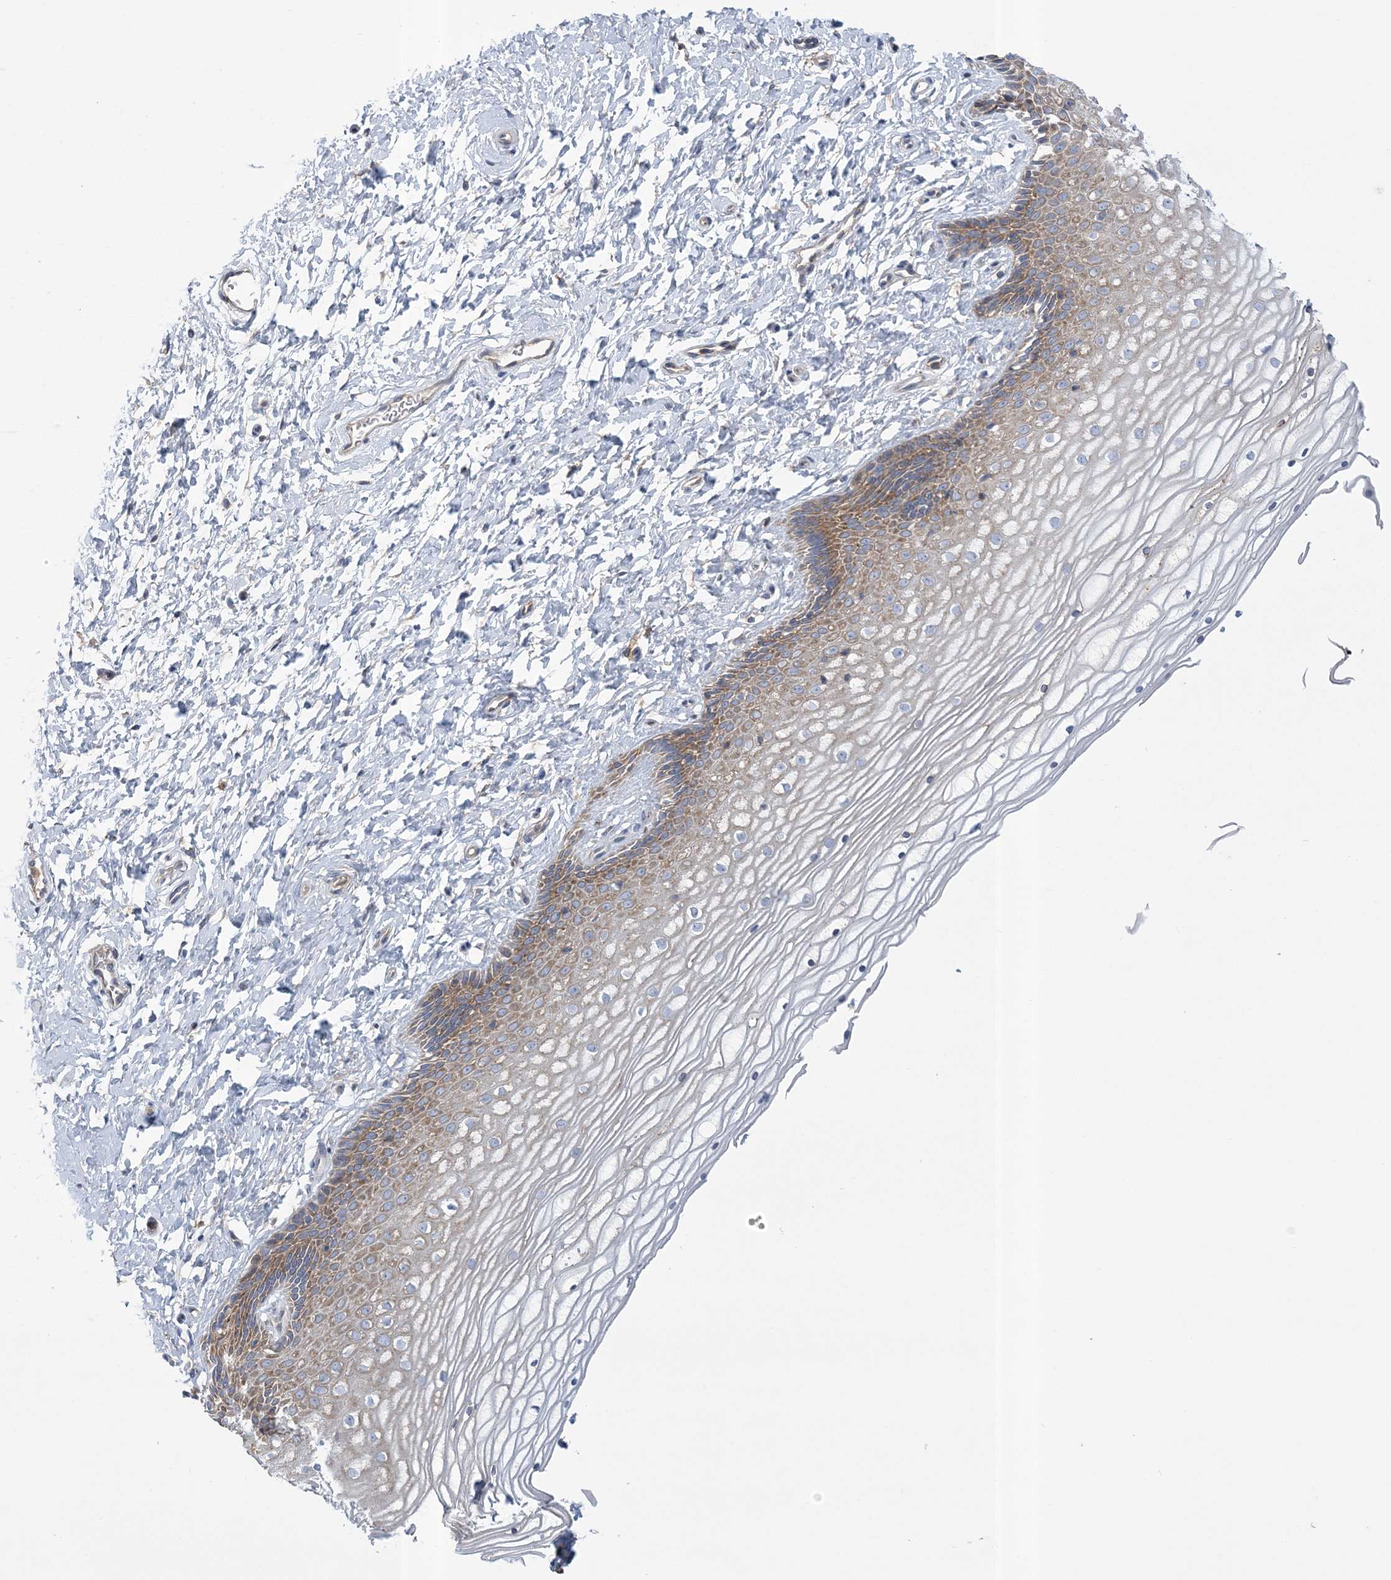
{"staining": {"intensity": "moderate", "quantity": "25%-75%", "location": "cytoplasmic/membranous"}, "tissue": "vagina", "cell_type": "Squamous epithelial cells", "image_type": "normal", "snomed": [{"axis": "morphology", "description": "Normal tissue, NOS"}, {"axis": "topography", "description": "Vagina"}, {"axis": "topography", "description": "Cervix"}], "caption": "IHC image of unremarkable human vagina stained for a protein (brown), which displays medium levels of moderate cytoplasmic/membranous expression in approximately 25%-75% of squamous epithelial cells.", "gene": "ARSJ", "patient": {"sex": "female", "age": 40}}